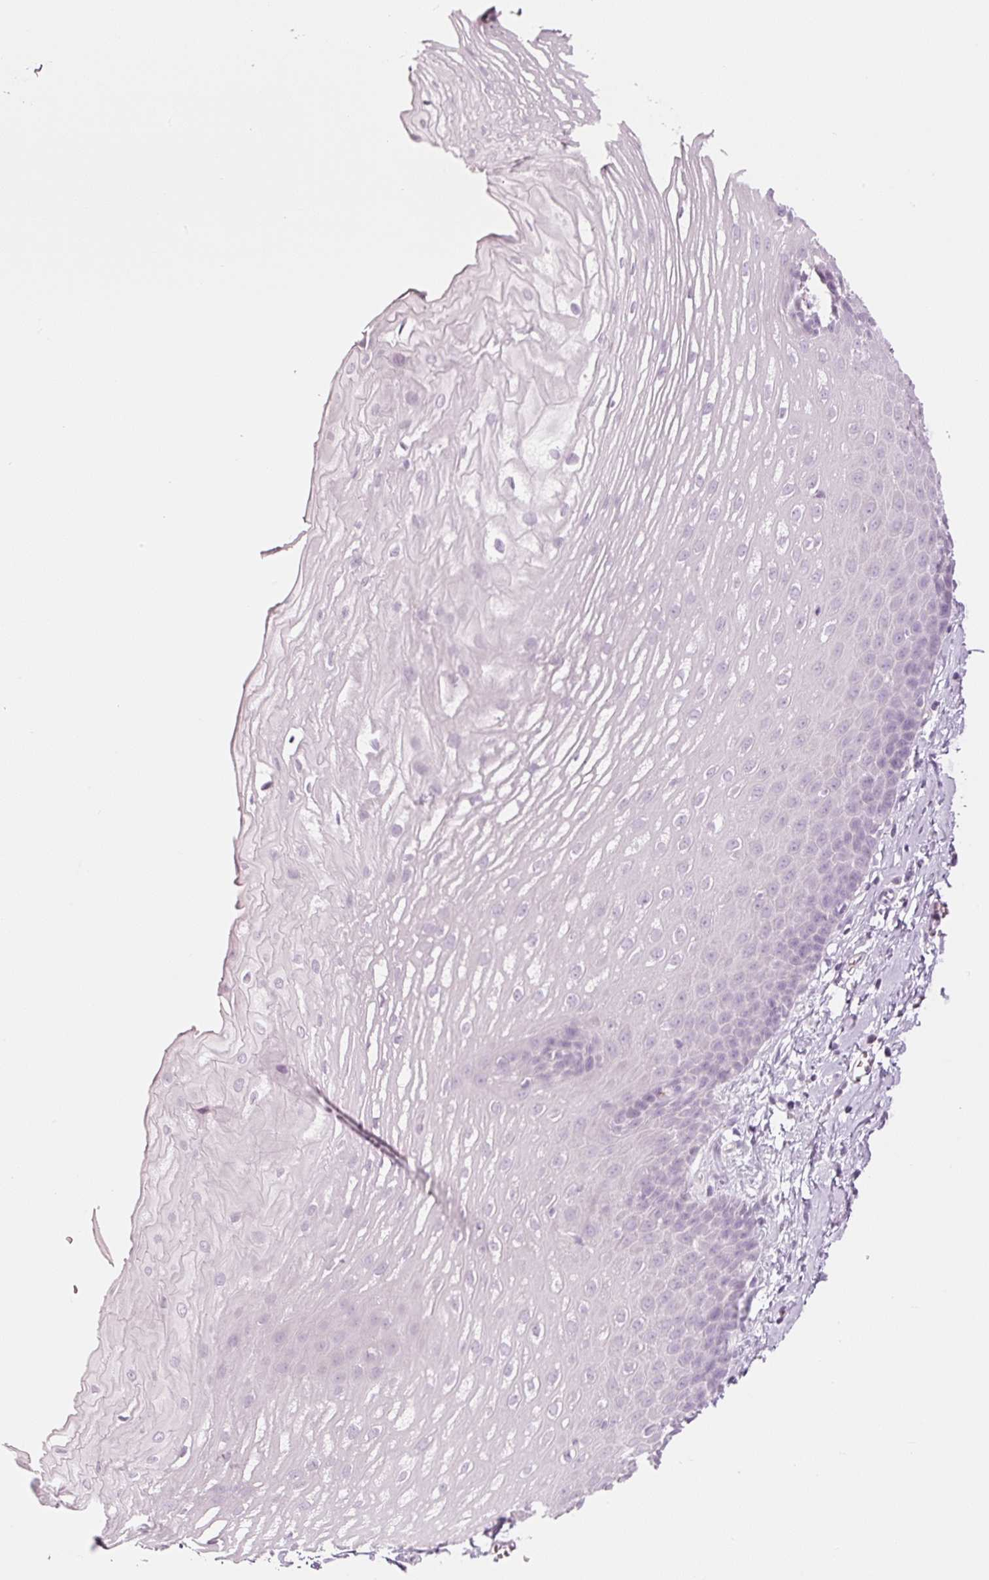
{"staining": {"intensity": "negative", "quantity": "none", "location": "none"}, "tissue": "esophagus", "cell_type": "Squamous epithelial cells", "image_type": "normal", "snomed": [{"axis": "morphology", "description": "Normal tissue, NOS"}, {"axis": "topography", "description": "Esophagus"}], "caption": "Esophagus stained for a protein using immunohistochemistry (IHC) exhibits no positivity squamous epithelial cells.", "gene": "LECT2", "patient": {"sex": "male", "age": 70}}